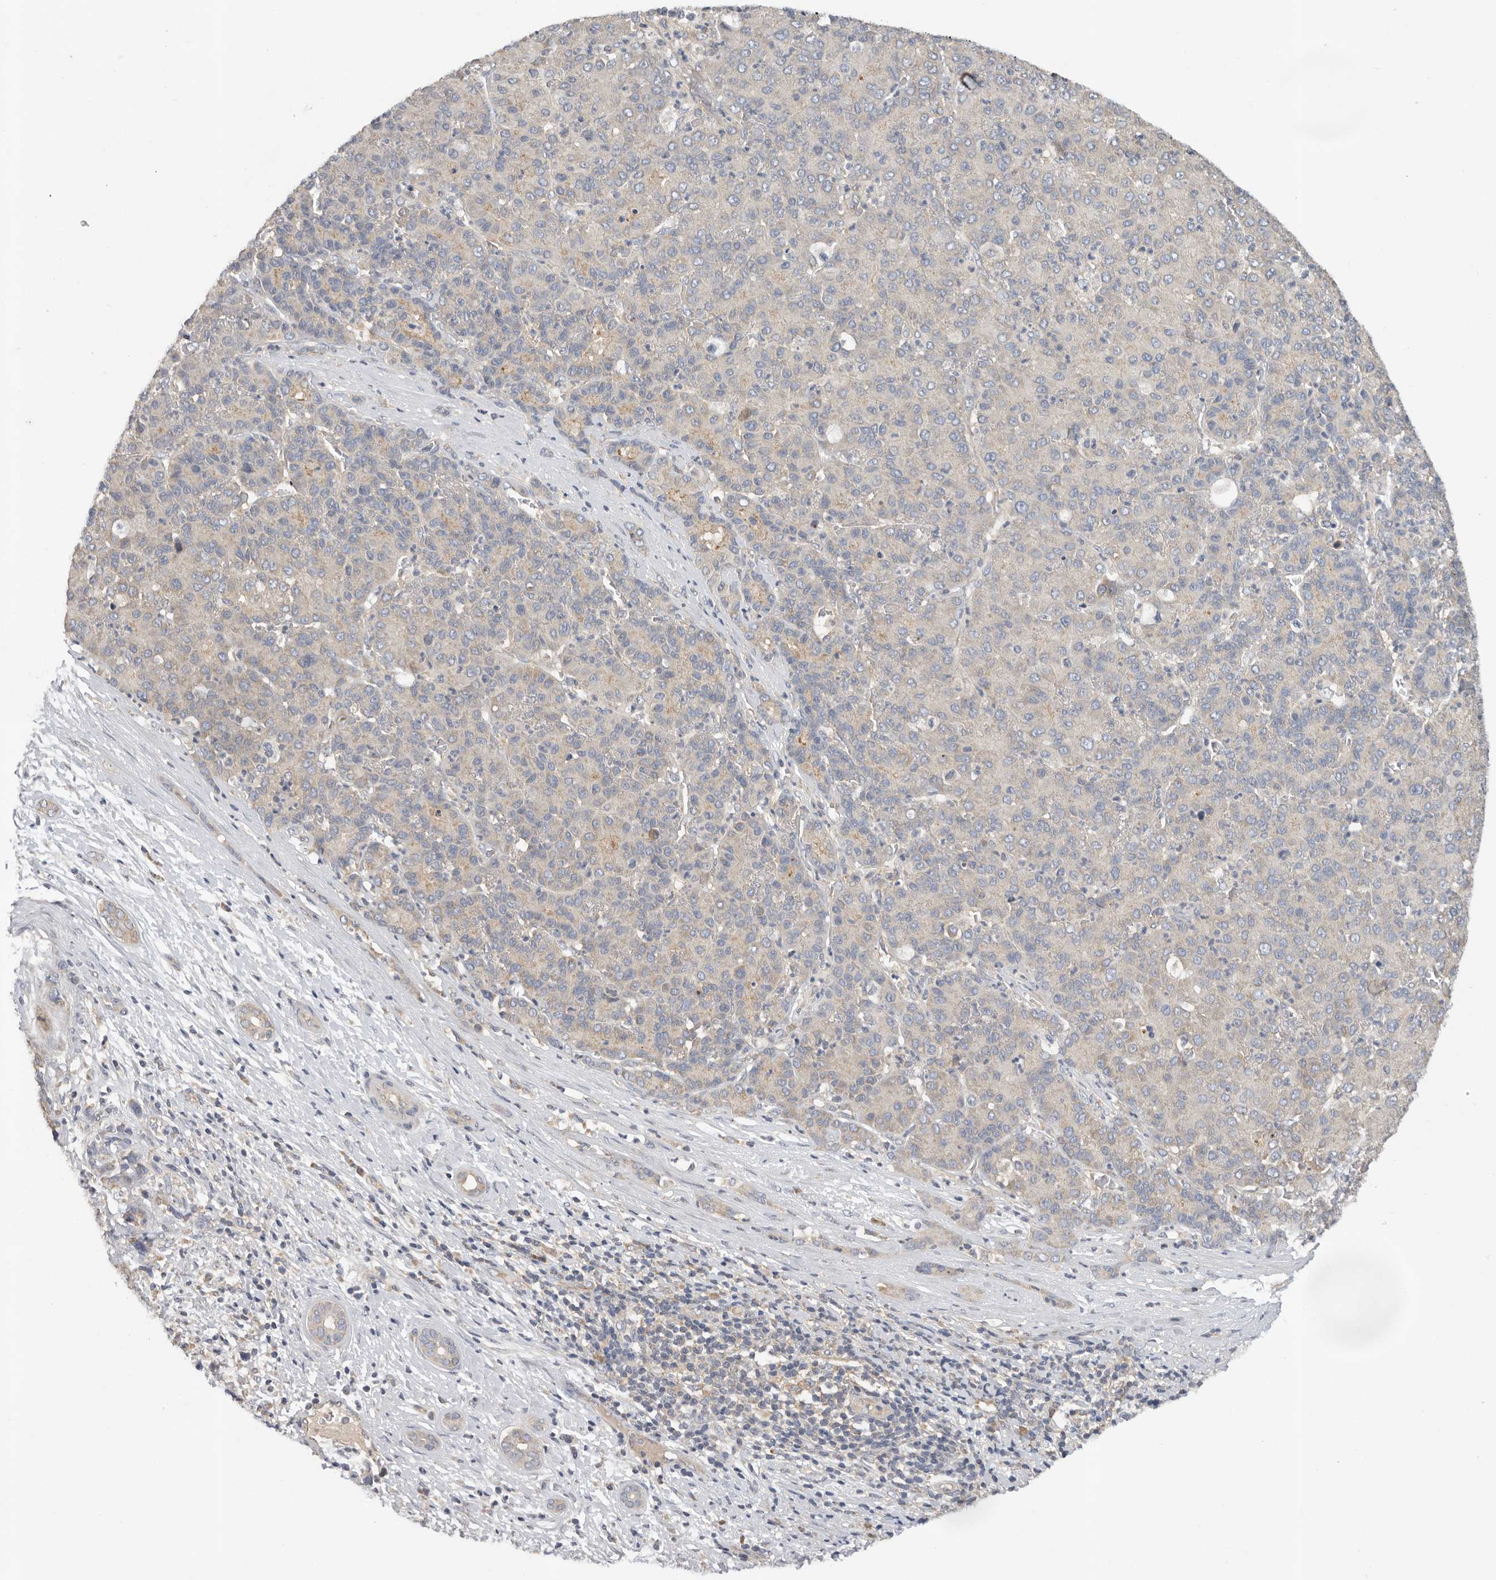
{"staining": {"intensity": "negative", "quantity": "none", "location": "none"}, "tissue": "liver cancer", "cell_type": "Tumor cells", "image_type": "cancer", "snomed": [{"axis": "morphology", "description": "Carcinoma, Hepatocellular, NOS"}, {"axis": "topography", "description": "Liver"}], "caption": "Immunohistochemical staining of human liver hepatocellular carcinoma demonstrates no significant staining in tumor cells.", "gene": "PPP1R42", "patient": {"sex": "male", "age": 65}}